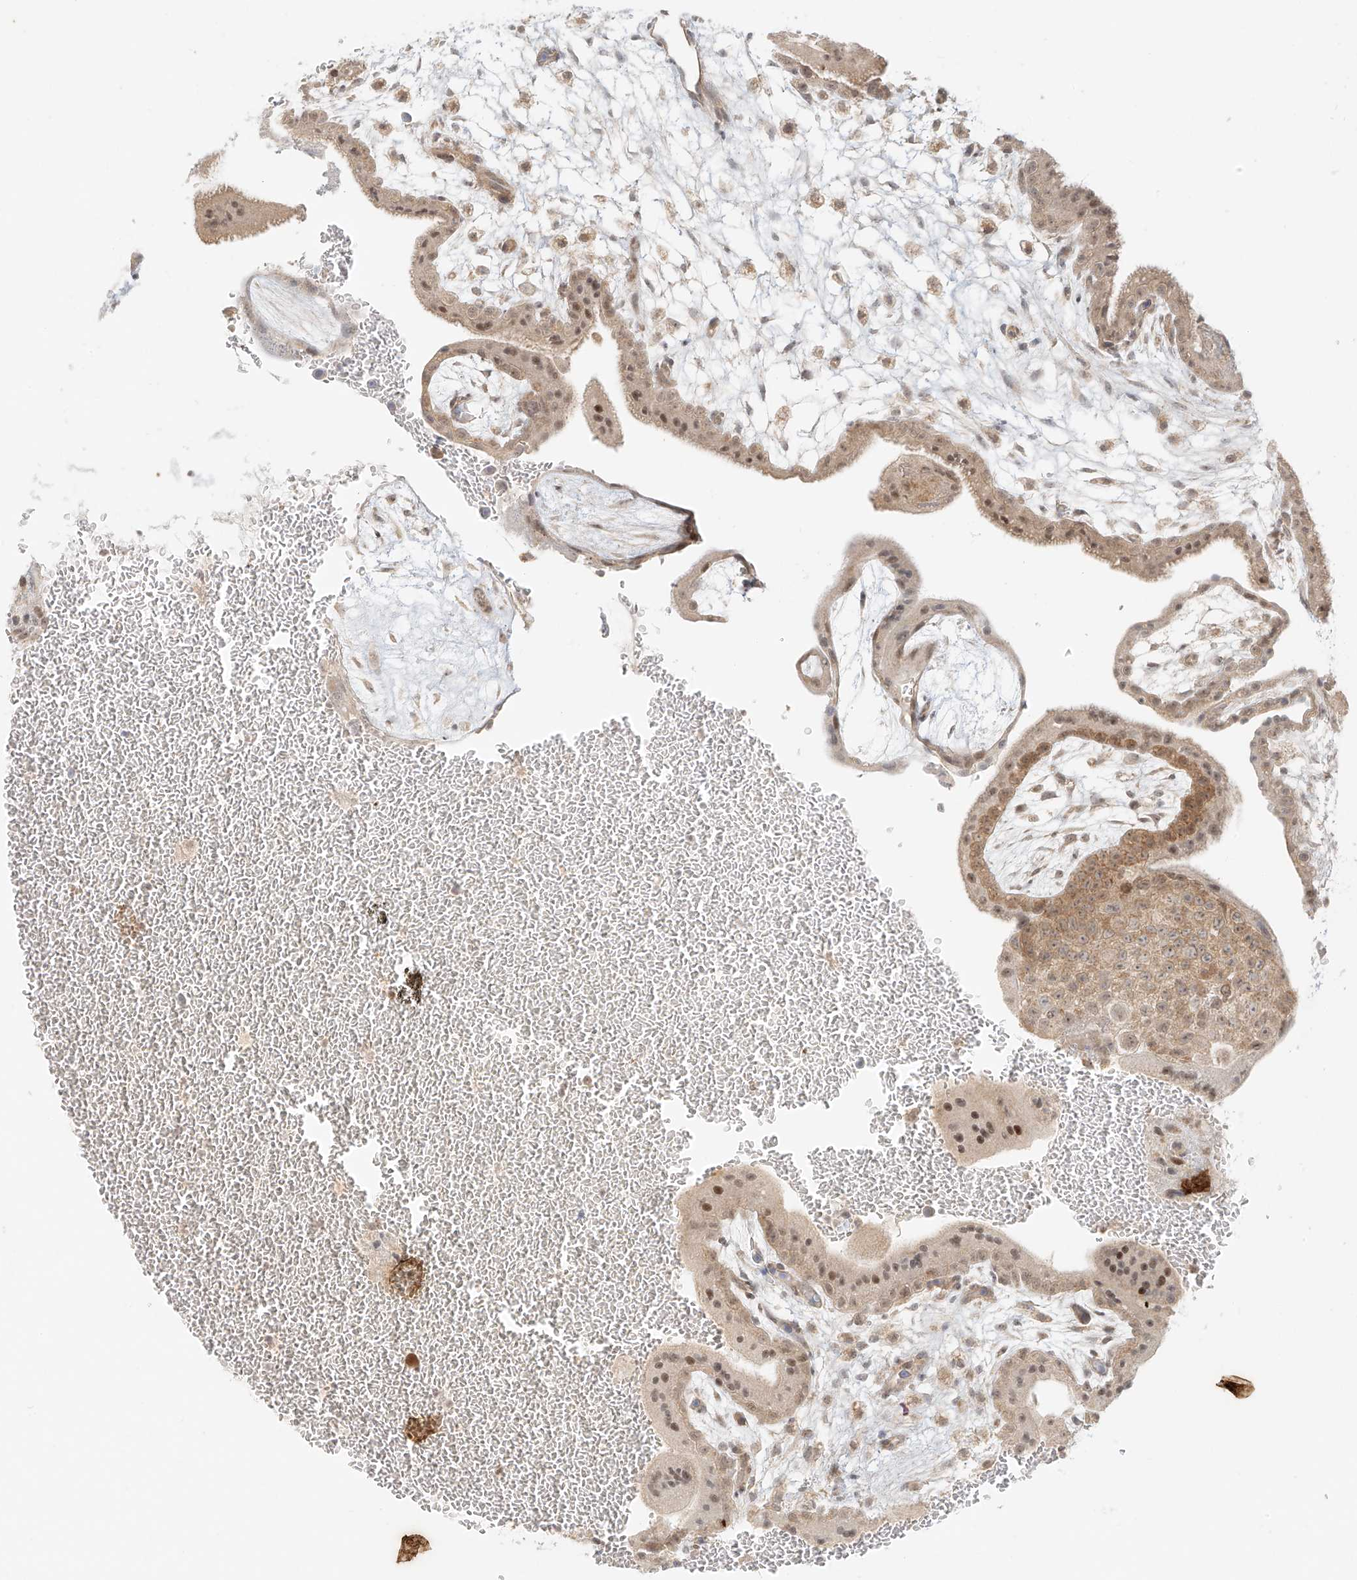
{"staining": {"intensity": "moderate", "quantity": "25%-75%", "location": "cytoplasmic/membranous,nuclear"}, "tissue": "placenta", "cell_type": "Trophoblastic cells", "image_type": "normal", "snomed": [{"axis": "morphology", "description": "Normal tissue, NOS"}, {"axis": "topography", "description": "Placenta"}], "caption": "The immunohistochemical stain shows moderate cytoplasmic/membranous,nuclear expression in trophoblastic cells of unremarkable placenta.", "gene": "MIPEP", "patient": {"sex": "female", "age": 35}}